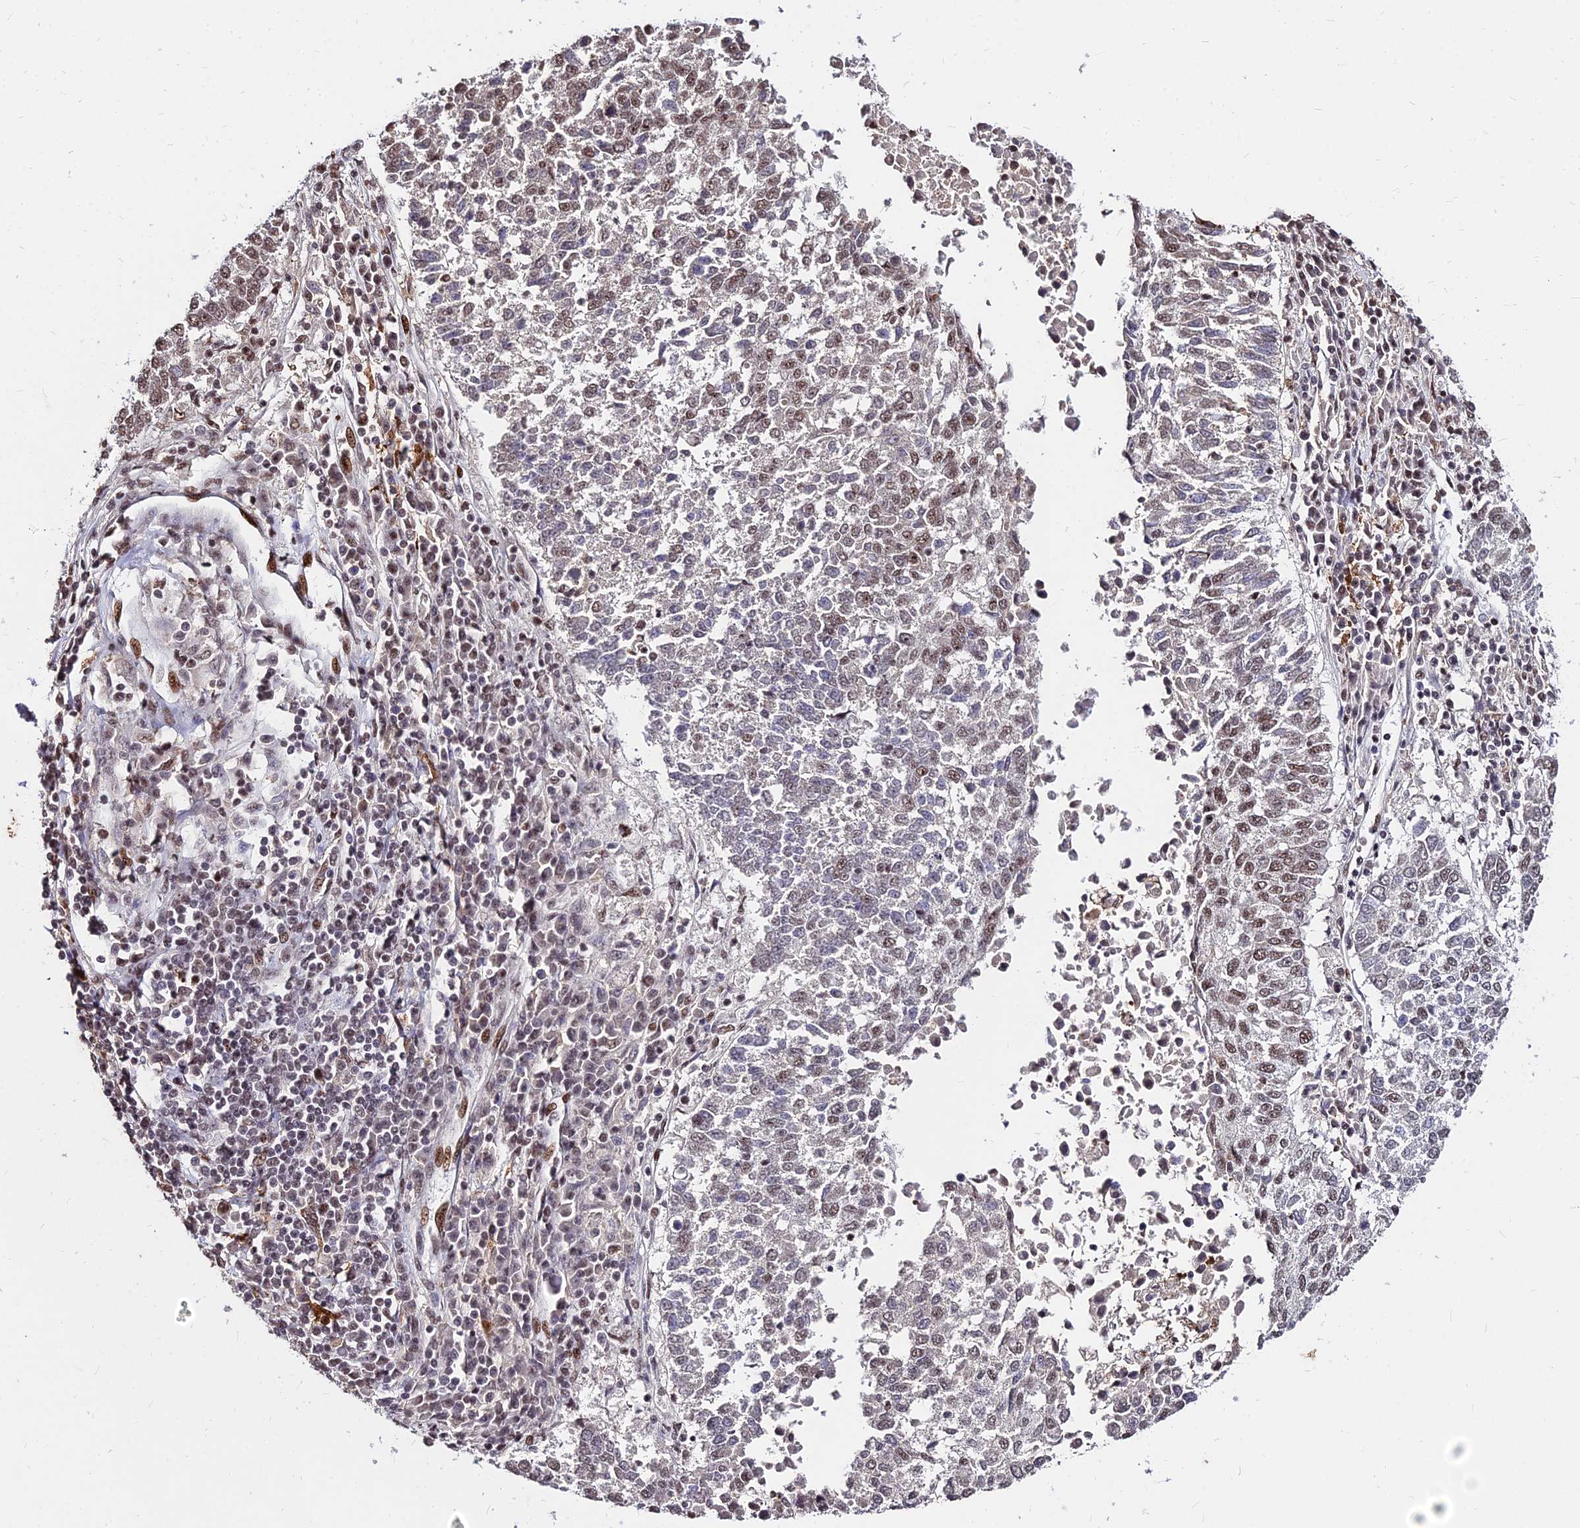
{"staining": {"intensity": "weak", "quantity": "25%-75%", "location": "nuclear"}, "tissue": "lung cancer", "cell_type": "Tumor cells", "image_type": "cancer", "snomed": [{"axis": "morphology", "description": "Squamous cell carcinoma, NOS"}, {"axis": "topography", "description": "Lung"}], "caption": "Lung squamous cell carcinoma tissue shows weak nuclear positivity in approximately 25%-75% of tumor cells, visualized by immunohistochemistry. (DAB (3,3'-diaminobenzidine) = brown stain, brightfield microscopy at high magnification).", "gene": "ZBED4", "patient": {"sex": "male", "age": 73}}